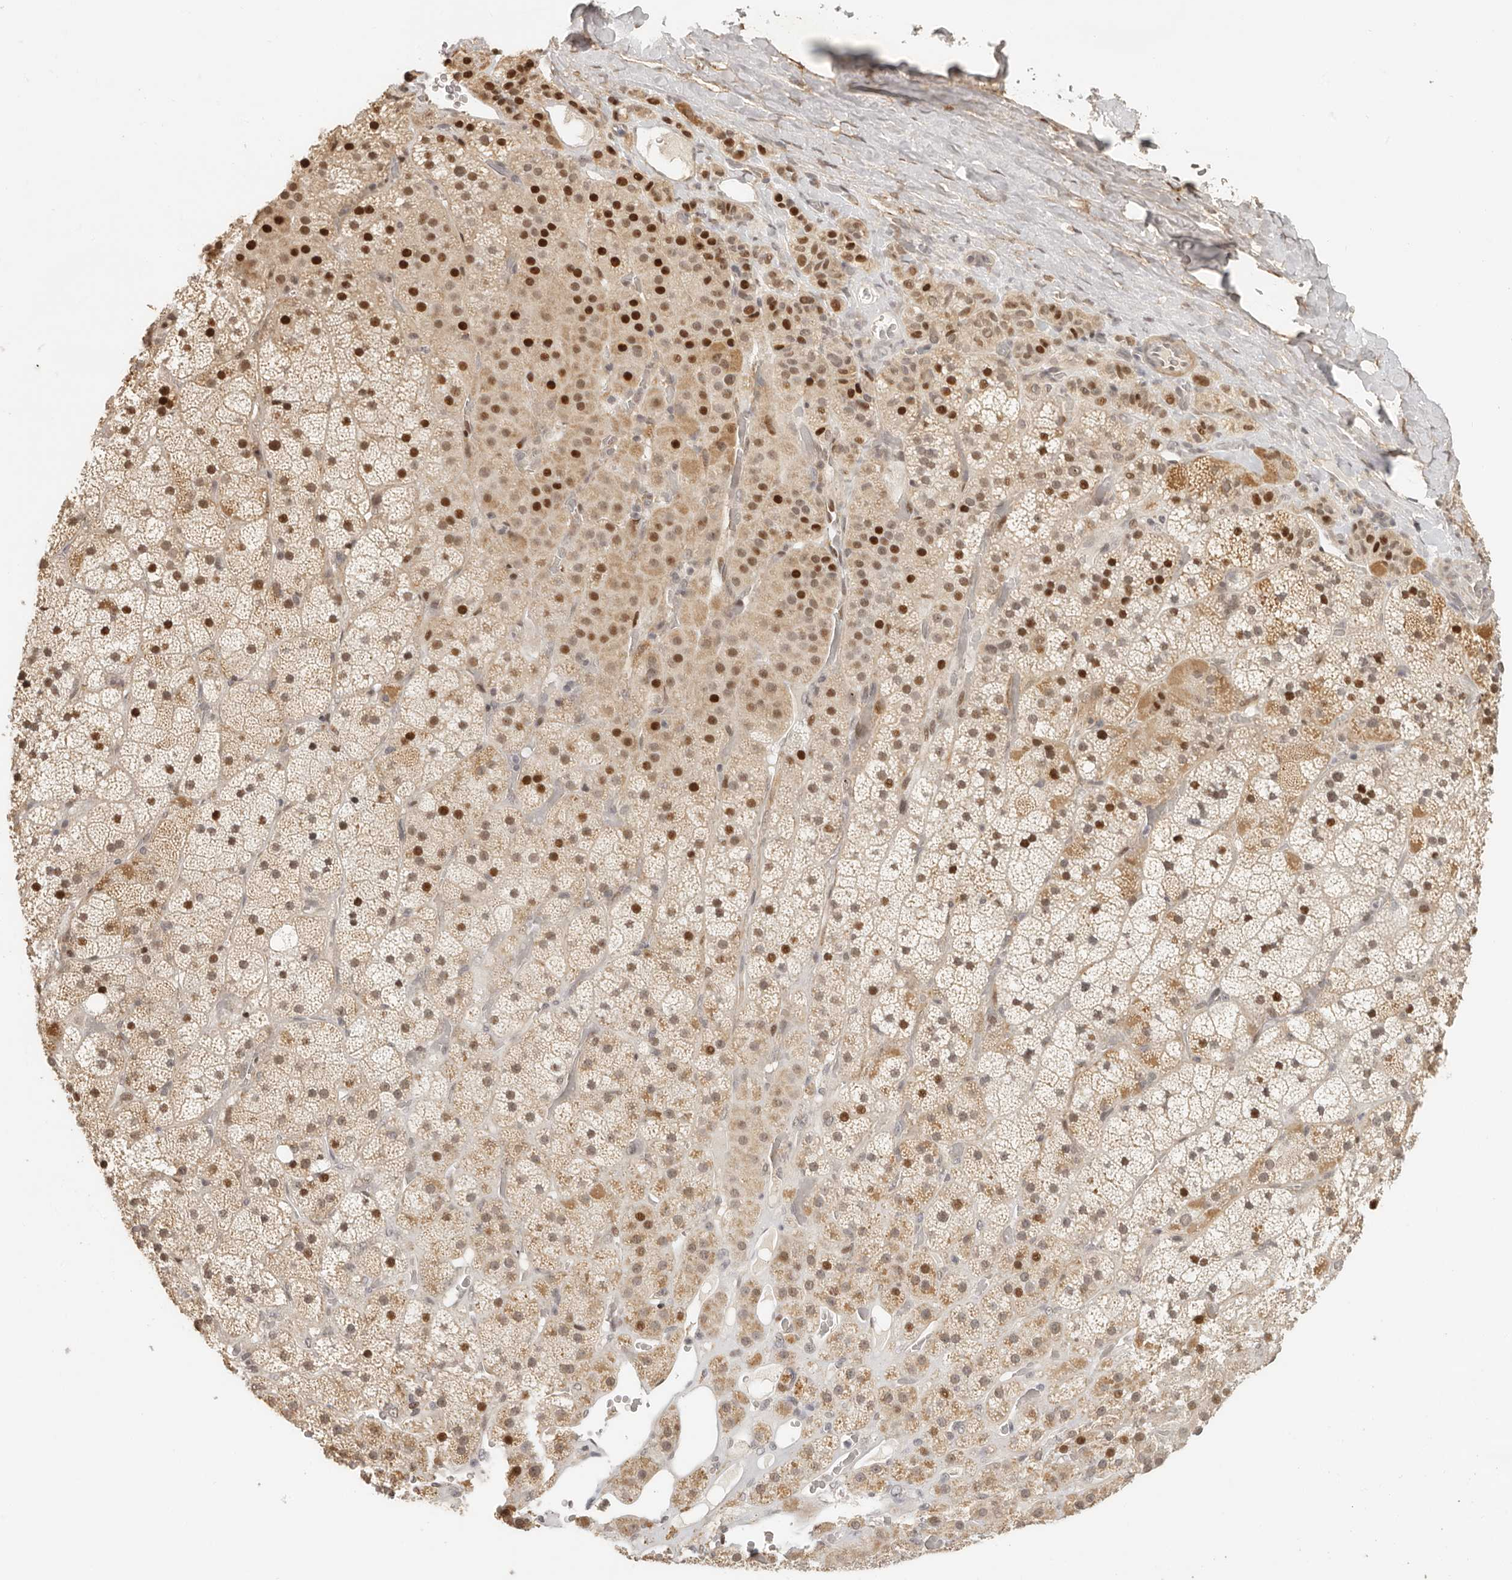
{"staining": {"intensity": "strong", "quantity": "25%-75%", "location": "nuclear"}, "tissue": "adrenal gland", "cell_type": "Glandular cells", "image_type": "normal", "snomed": [{"axis": "morphology", "description": "Normal tissue, NOS"}, {"axis": "topography", "description": "Adrenal gland"}], "caption": "Unremarkable adrenal gland reveals strong nuclear expression in about 25%-75% of glandular cells.", "gene": "GPBP1L1", "patient": {"sex": "male", "age": 57}}